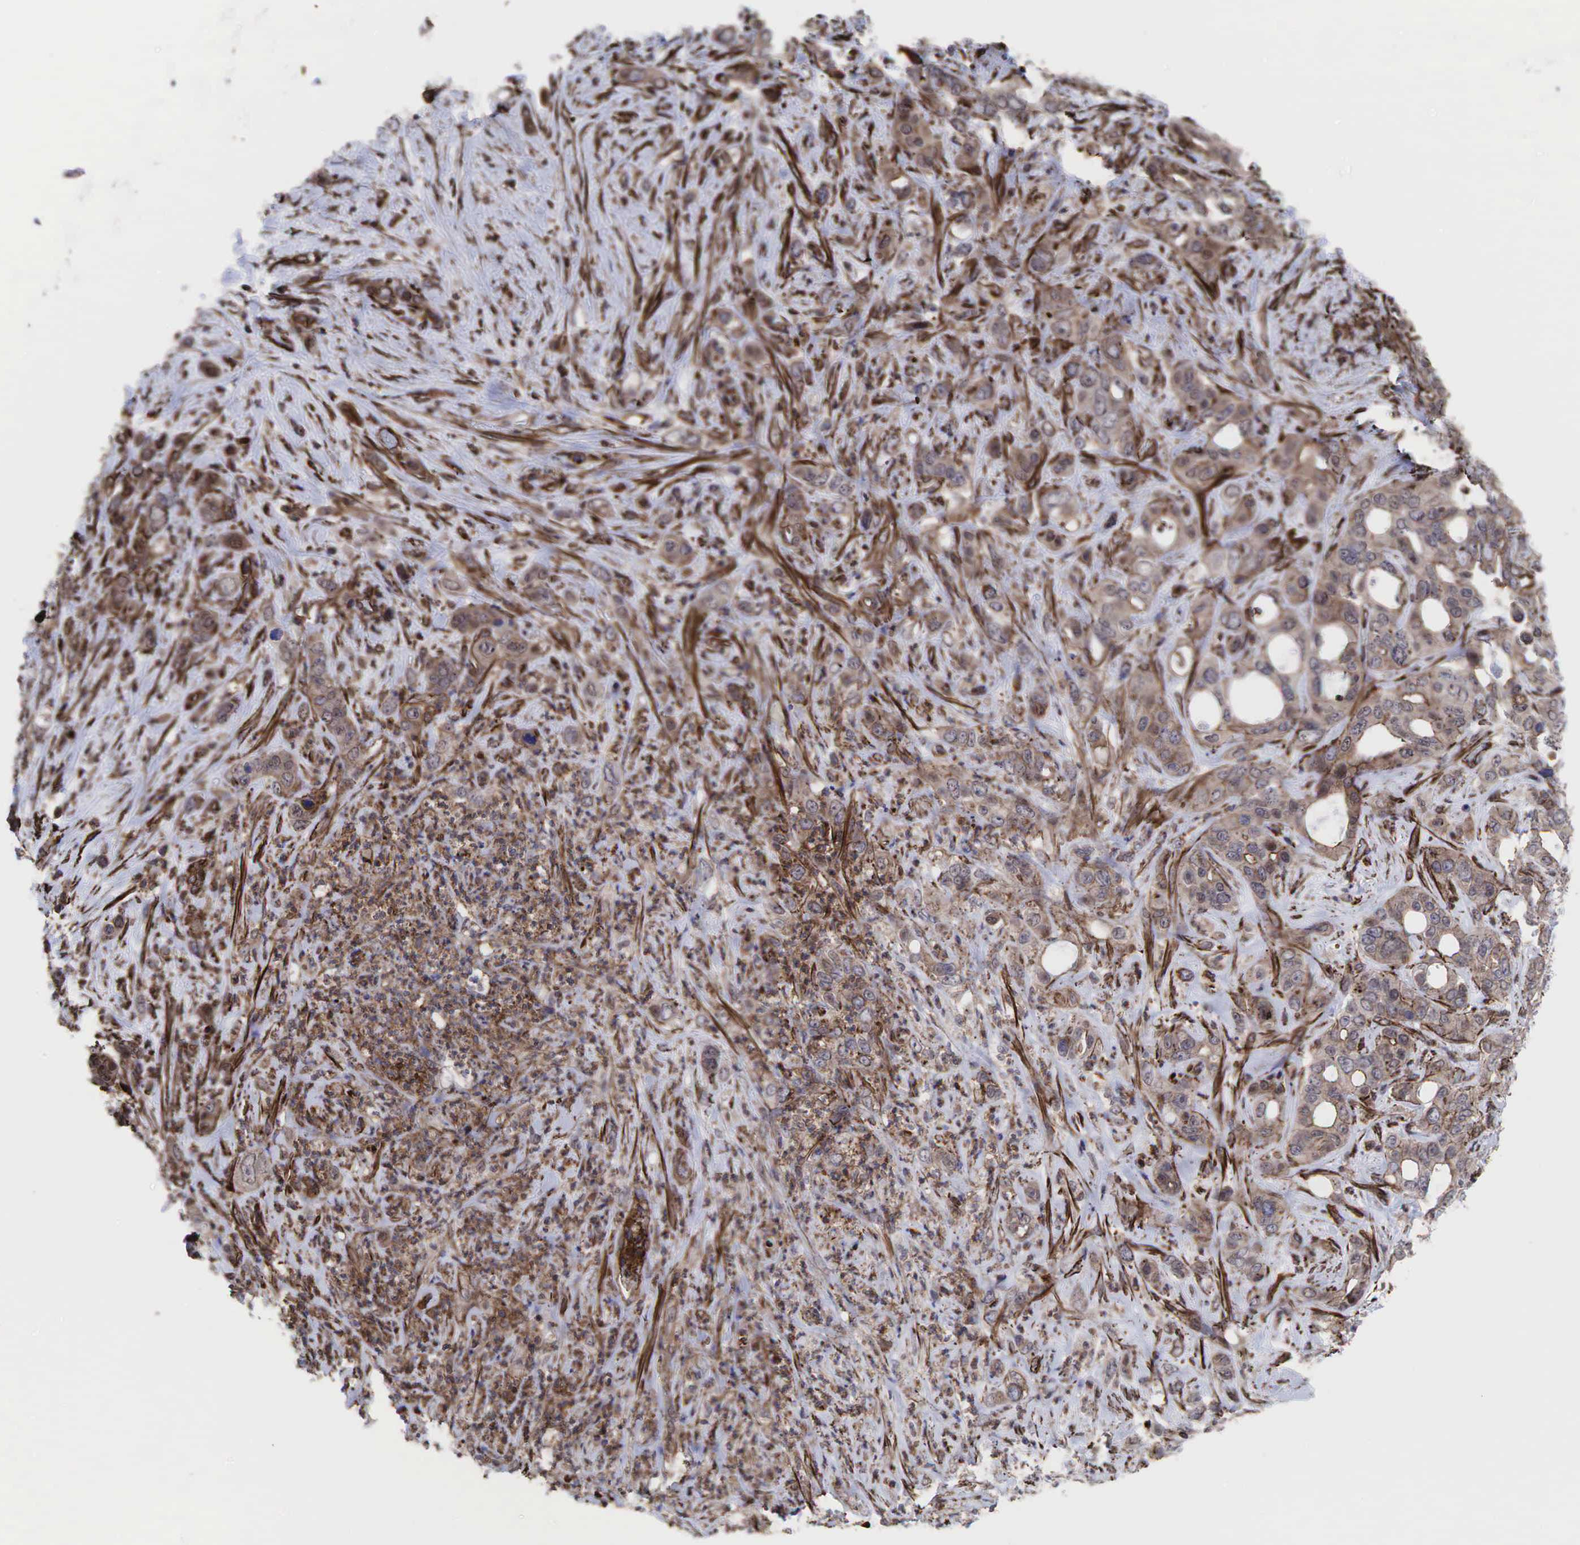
{"staining": {"intensity": "weak", "quantity": ">75%", "location": "cytoplasmic/membranous"}, "tissue": "liver cancer", "cell_type": "Tumor cells", "image_type": "cancer", "snomed": [{"axis": "morphology", "description": "Cholangiocarcinoma"}, {"axis": "topography", "description": "Liver"}], "caption": "Immunohistochemistry (IHC) image of neoplastic tissue: human liver cancer (cholangiocarcinoma) stained using IHC reveals low levels of weak protein expression localized specifically in the cytoplasmic/membranous of tumor cells, appearing as a cytoplasmic/membranous brown color.", "gene": "GPRASP1", "patient": {"sex": "female", "age": 79}}